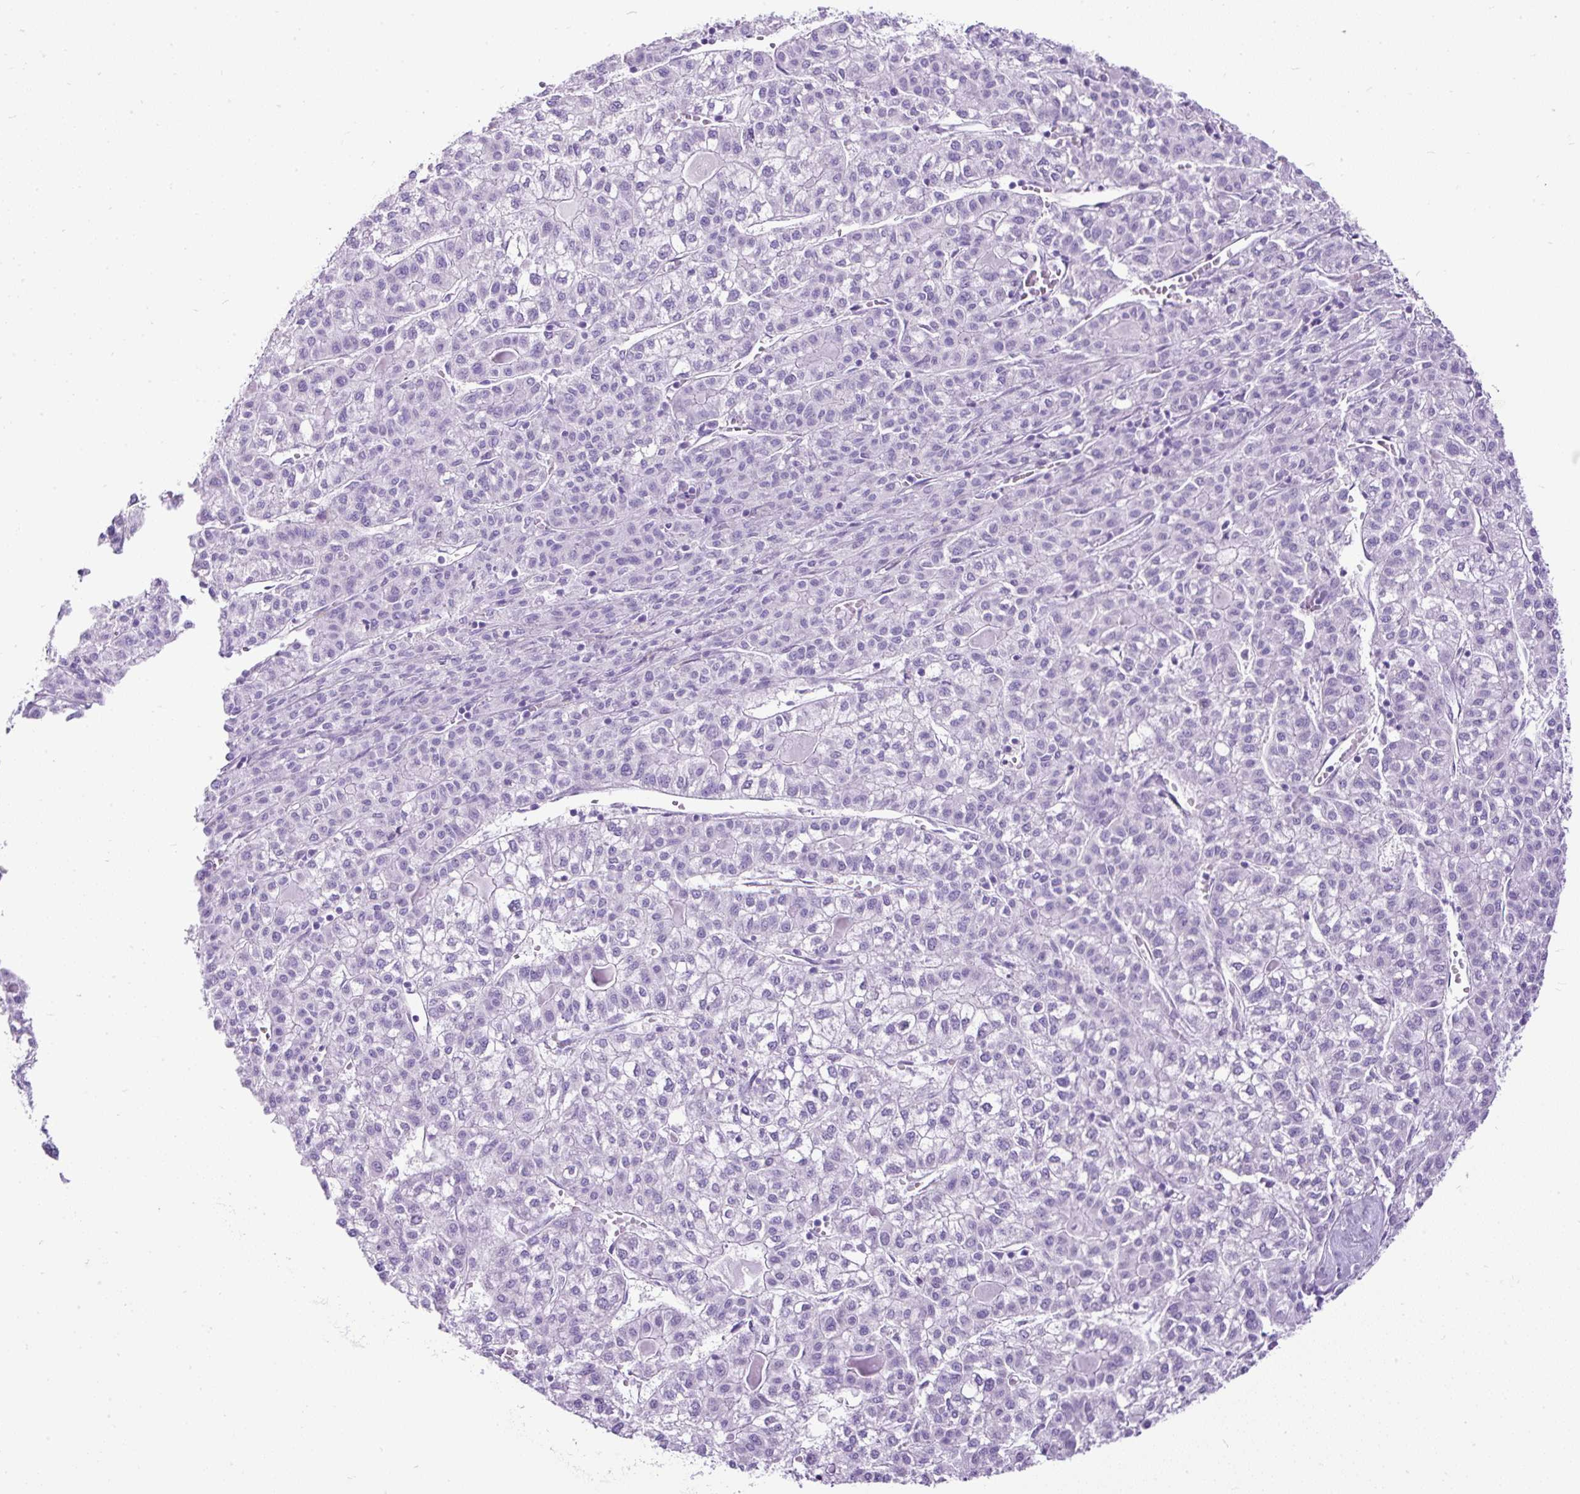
{"staining": {"intensity": "negative", "quantity": "none", "location": "none"}, "tissue": "liver cancer", "cell_type": "Tumor cells", "image_type": "cancer", "snomed": [{"axis": "morphology", "description": "Carcinoma, Hepatocellular, NOS"}, {"axis": "topography", "description": "Liver"}], "caption": "High power microscopy photomicrograph of an immunohistochemistry photomicrograph of hepatocellular carcinoma (liver), revealing no significant expression in tumor cells.", "gene": "PDIA2", "patient": {"sex": "female", "age": 43}}